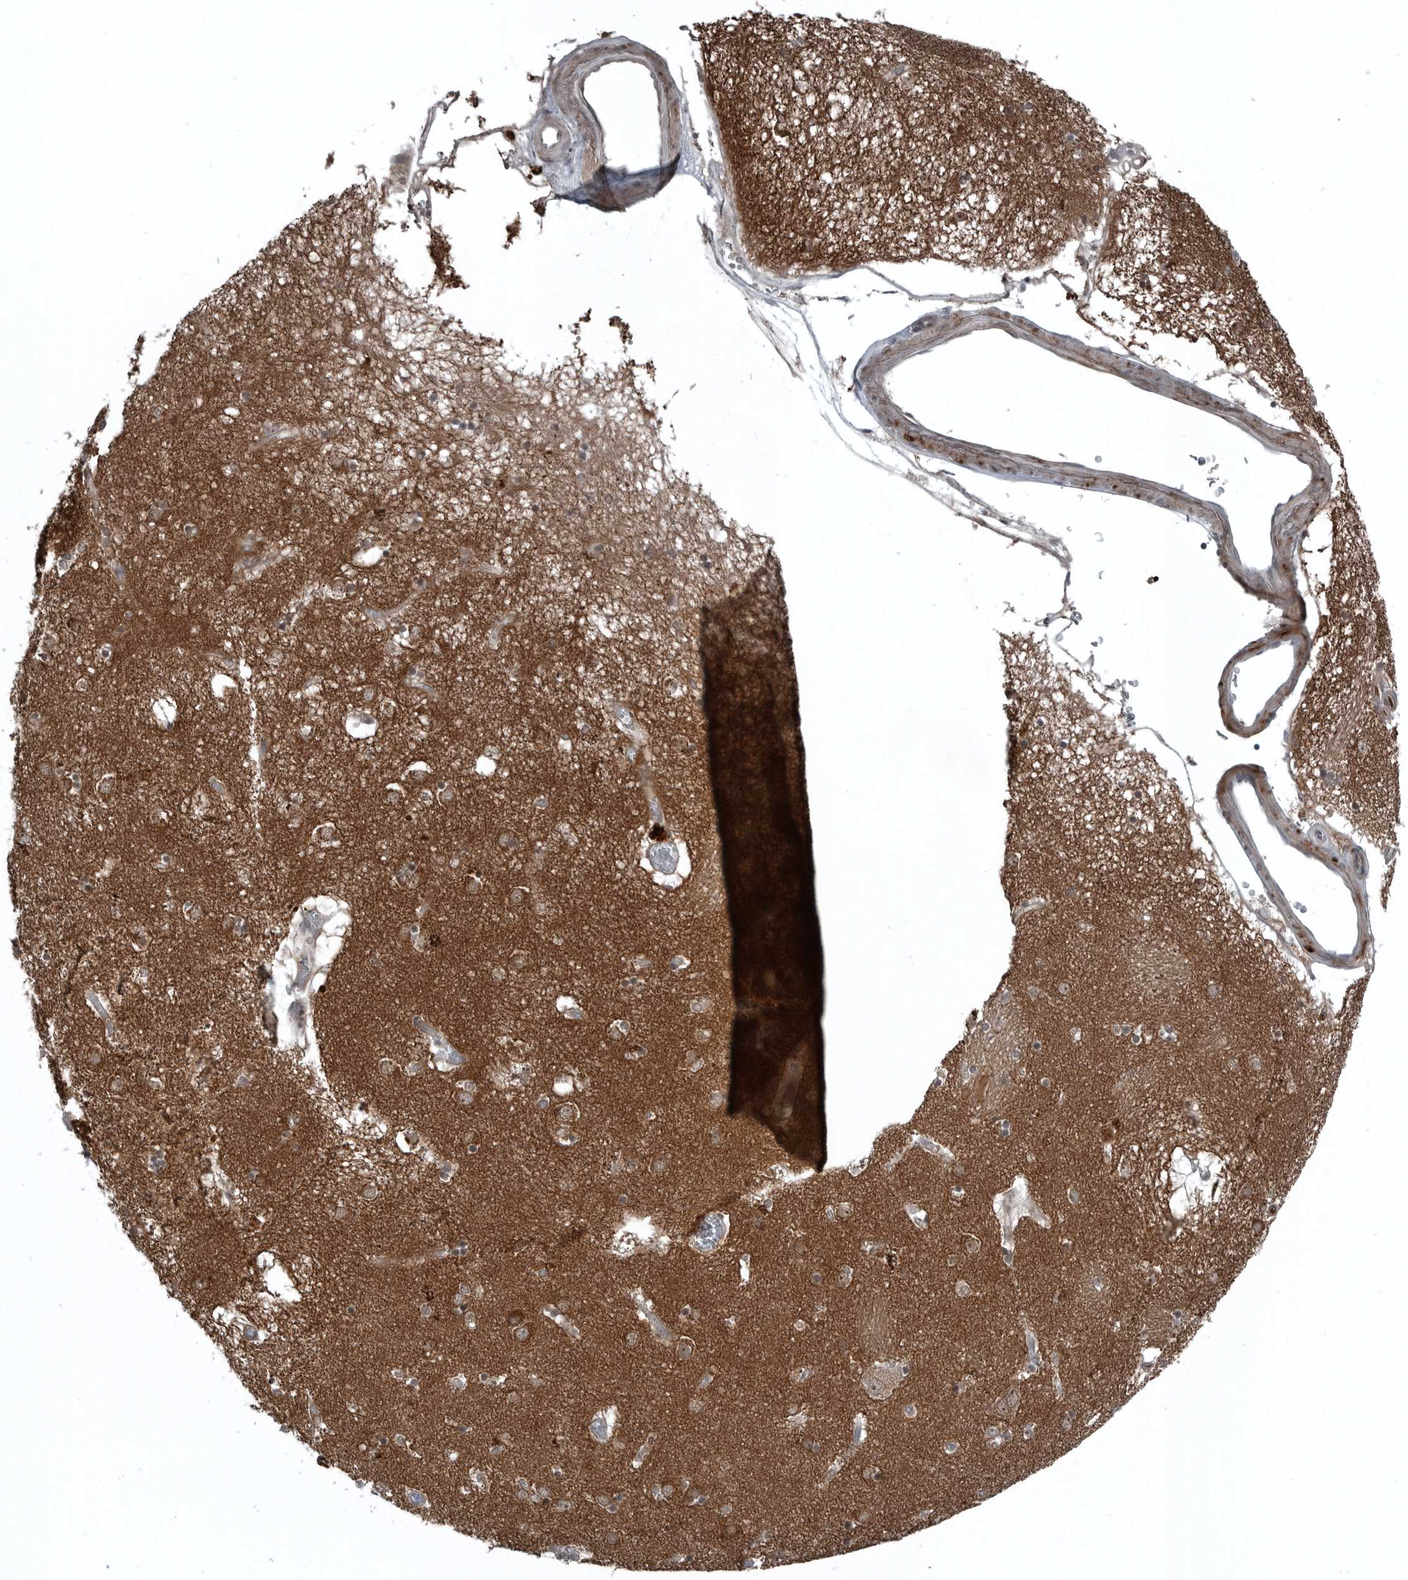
{"staining": {"intensity": "moderate", "quantity": "<25%", "location": "cytoplasmic/membranous"}, "tissue": "caudate", "cell_type": "Glial cells", "image_type": "normal", "snomed": [{"axis": "morphology", "description": "Normal tissue, NOS"}, {"axis": "topography", "description": "Lateral ventricle wall"}], "caption": "Immunohistochemical staining of benign caudate demonstrates moderate cytoplasmic/membranous protein positivity in approximately <25% of glial cells.", "gene": "GAK", "patient": {"sex": "male", "age": 70}}